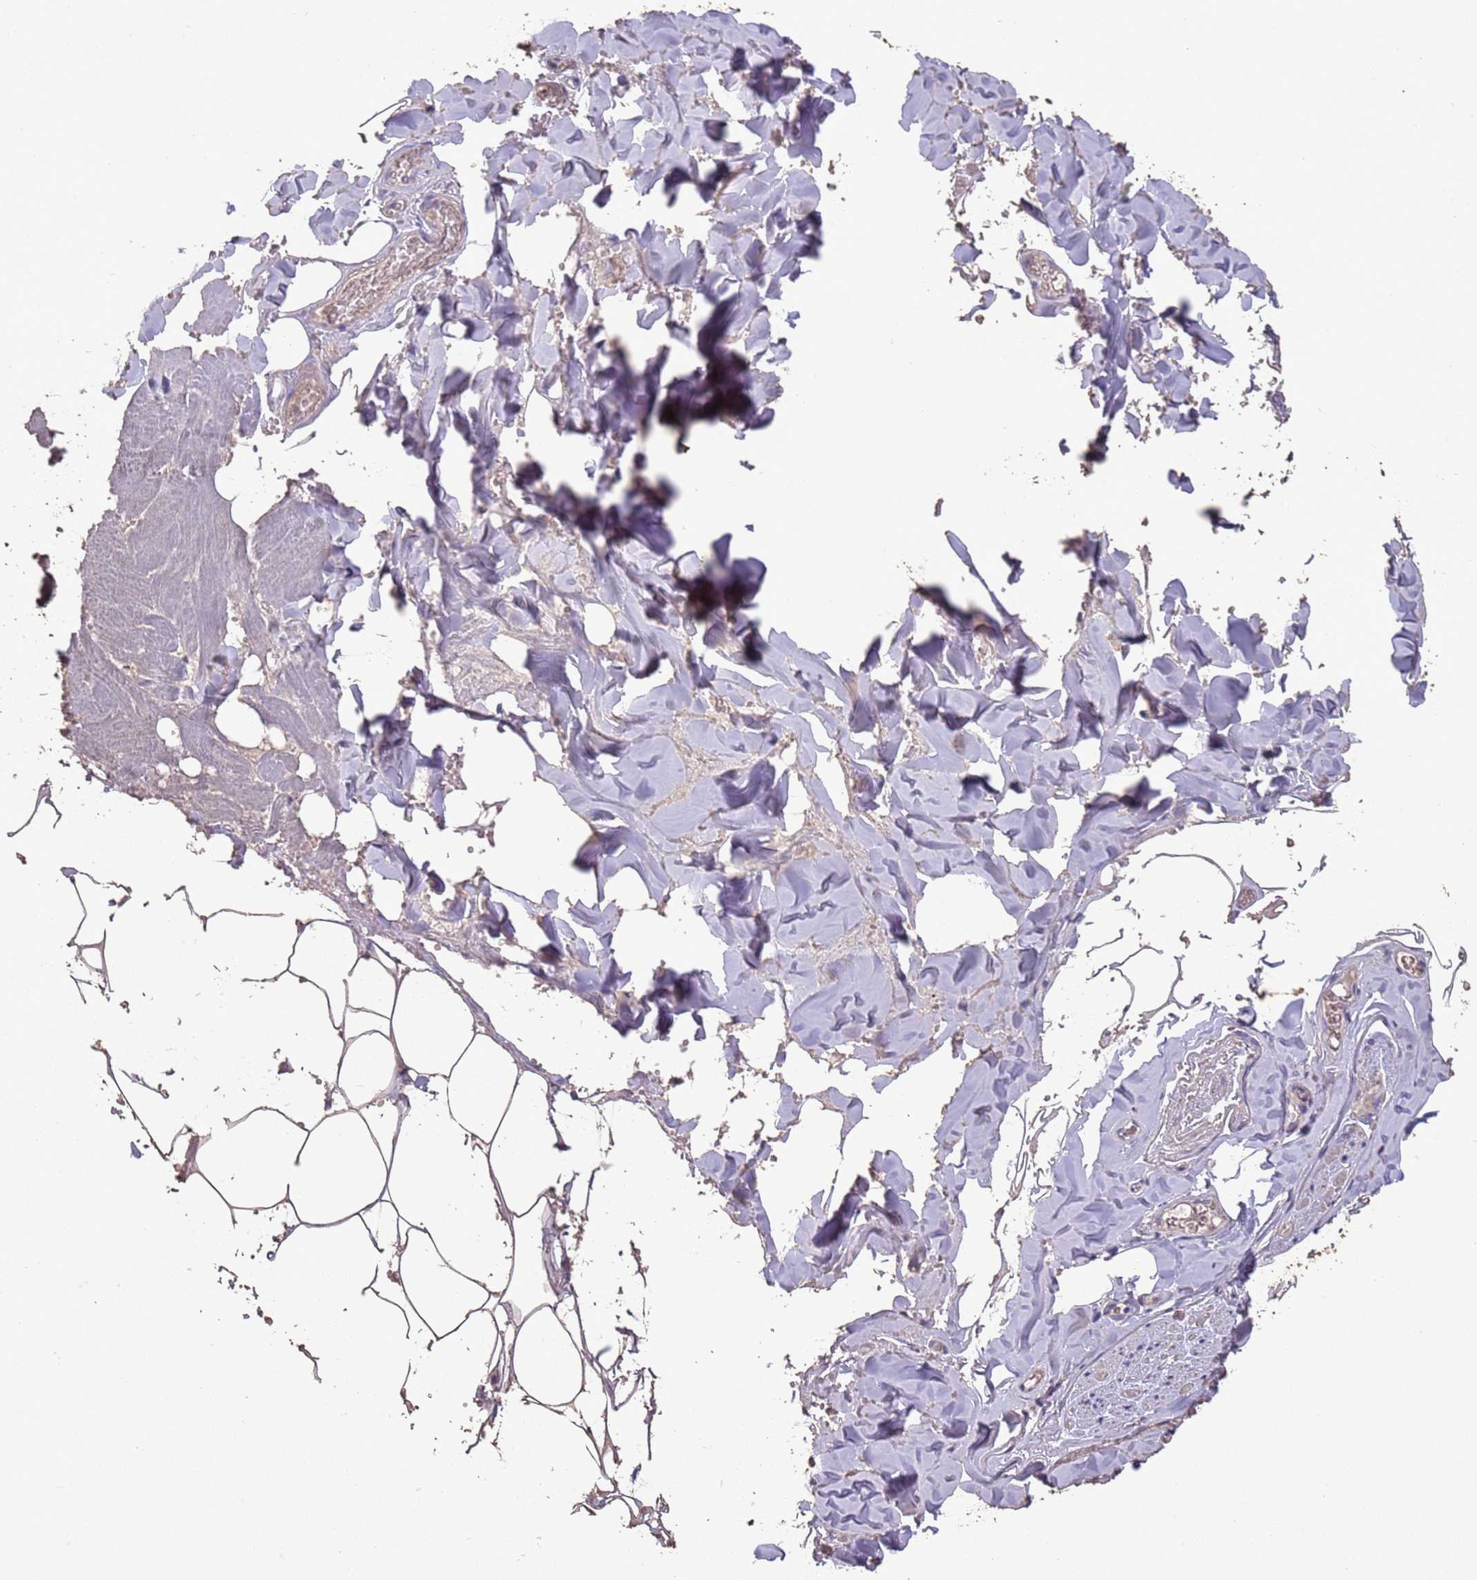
{"staining": {"intensity": "weak", "quantity": ">75%", "location": "cytoplasmic/membranous"}, "tissue": "adipose tissue", "cell_type": "Adipocytes", "image_type": "normal", "snomed": [{"axis": "morphology", "description": "Normal tissue, NOS"}, {"axis": "topography", "description": "Salivary gland"}, {"axis": "topography", "description": "Peripheral nerve tissue"}], "caption": "Weak cytoplasmic/membranous positivity is identified in about >75% of adipocytes in benign adipose tissue. (DAB (3,3'-diaminobenzidine) IHC with brightfield microscopy, high magnification).", "gene": "SLC9B2", "patient": {"sex": "male", "age": 38}}